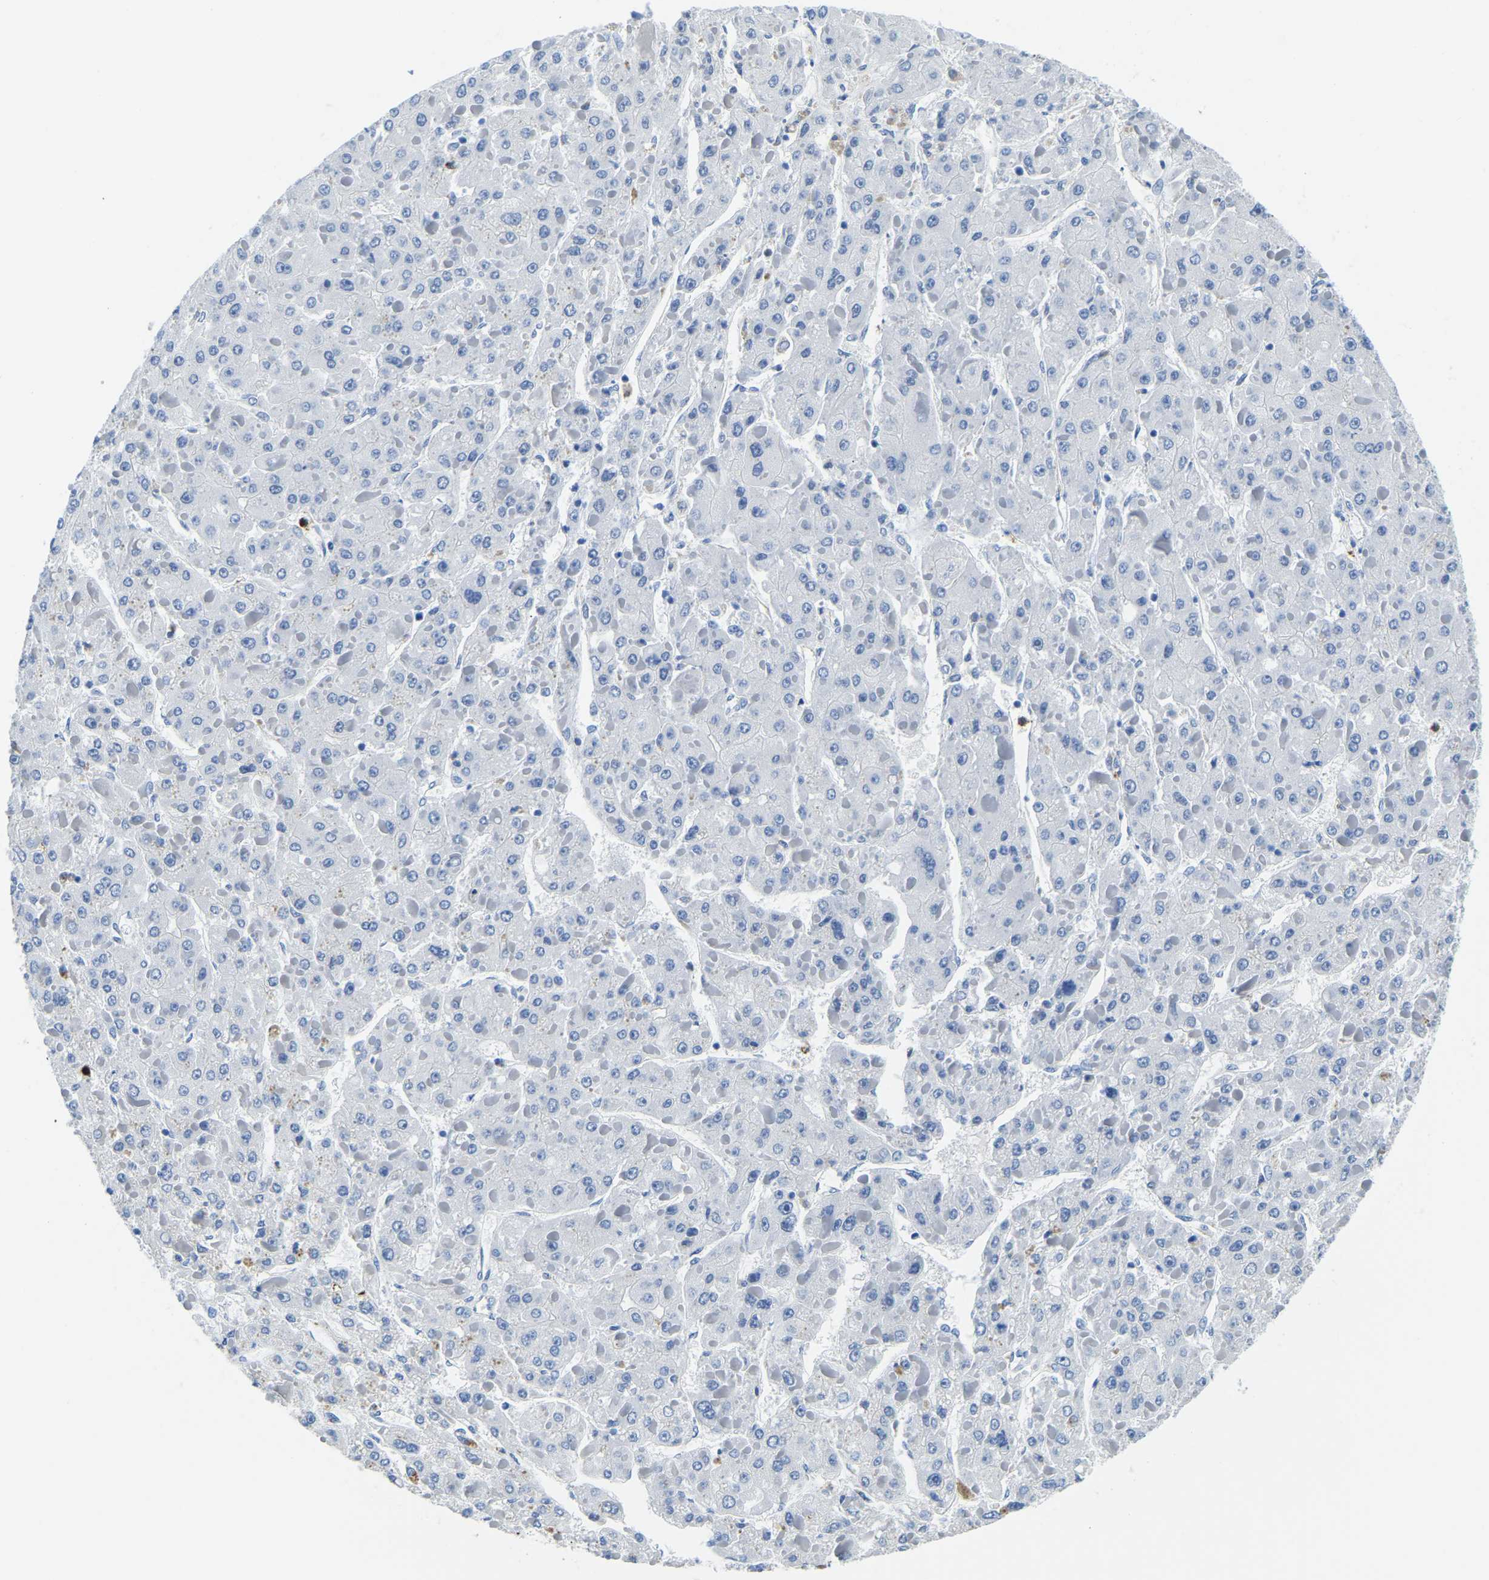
{"staining": {"intensity": "negative", "quantity": "none", "location": "none"}, "tissue": "liver cancer", "cell_type": "Tumor cells", "image_type": "cancer", "snomed": [{"axis": "morphology", "description": "Carcinoma, Hepatocellular, NOS"}, {"axis": "topography", "description": "Liver"}], "caption": "A histopathology image of human liver hepatocellular carcinoma is negative for staining in tumor cells.", "gene": "MS4A3", "patient": {"sex": "female", "age": 73}}